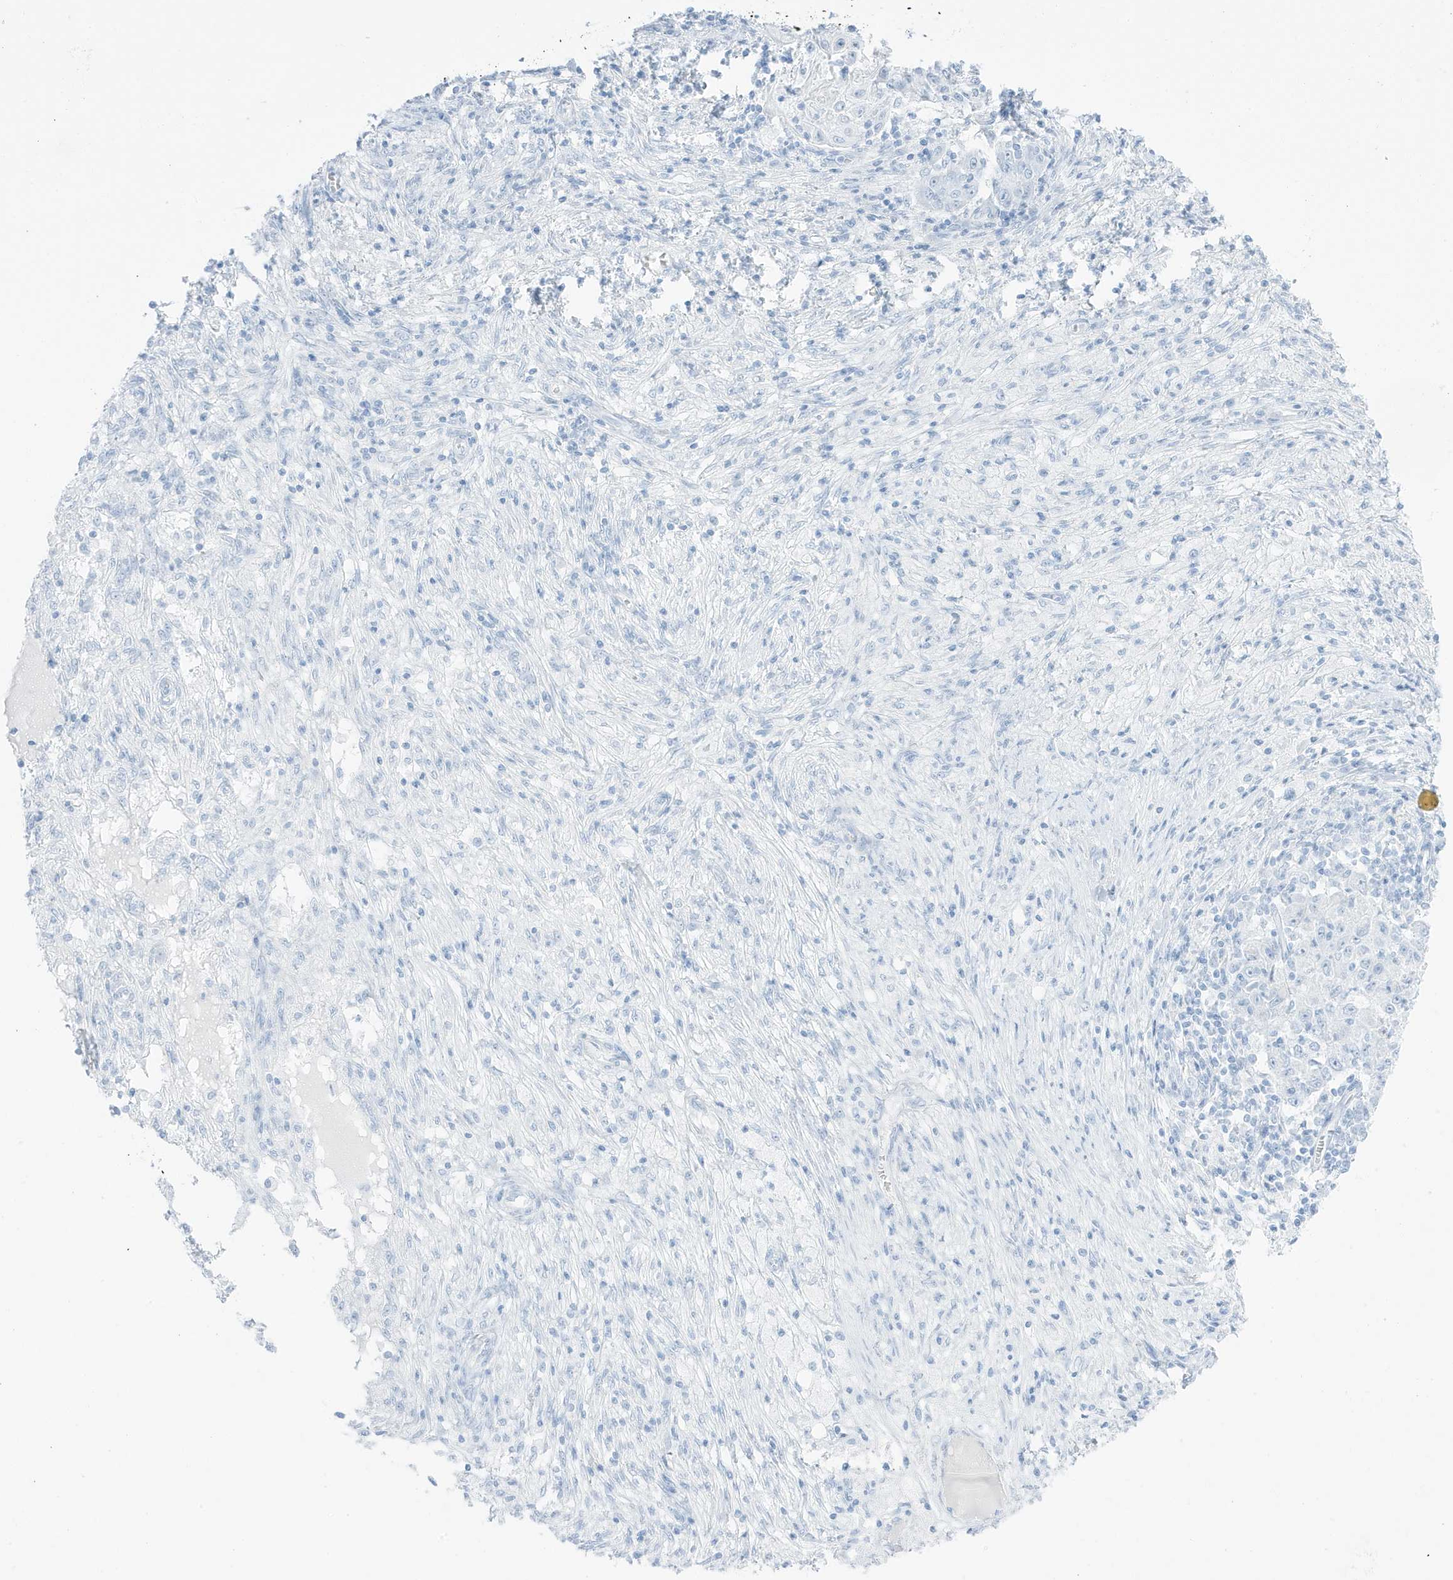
{"staining": {"intensity": "negative", "quantity": "none", "location": "none"}, "tissue": "ovarian cancer", "cell_type": "Tumor cells", "image_type": "cancer", "snomed": [{"axis": "morphology", "description": "Carcinoma, endometroid"}, {"axis": "topography", "description": "Ovary"}], "caption": "Tumor cells show no significant expression in ovarian endometroid carcinoma.", "gene": "SLC22A13", "patient": {"sex": "female", "age": 42}}